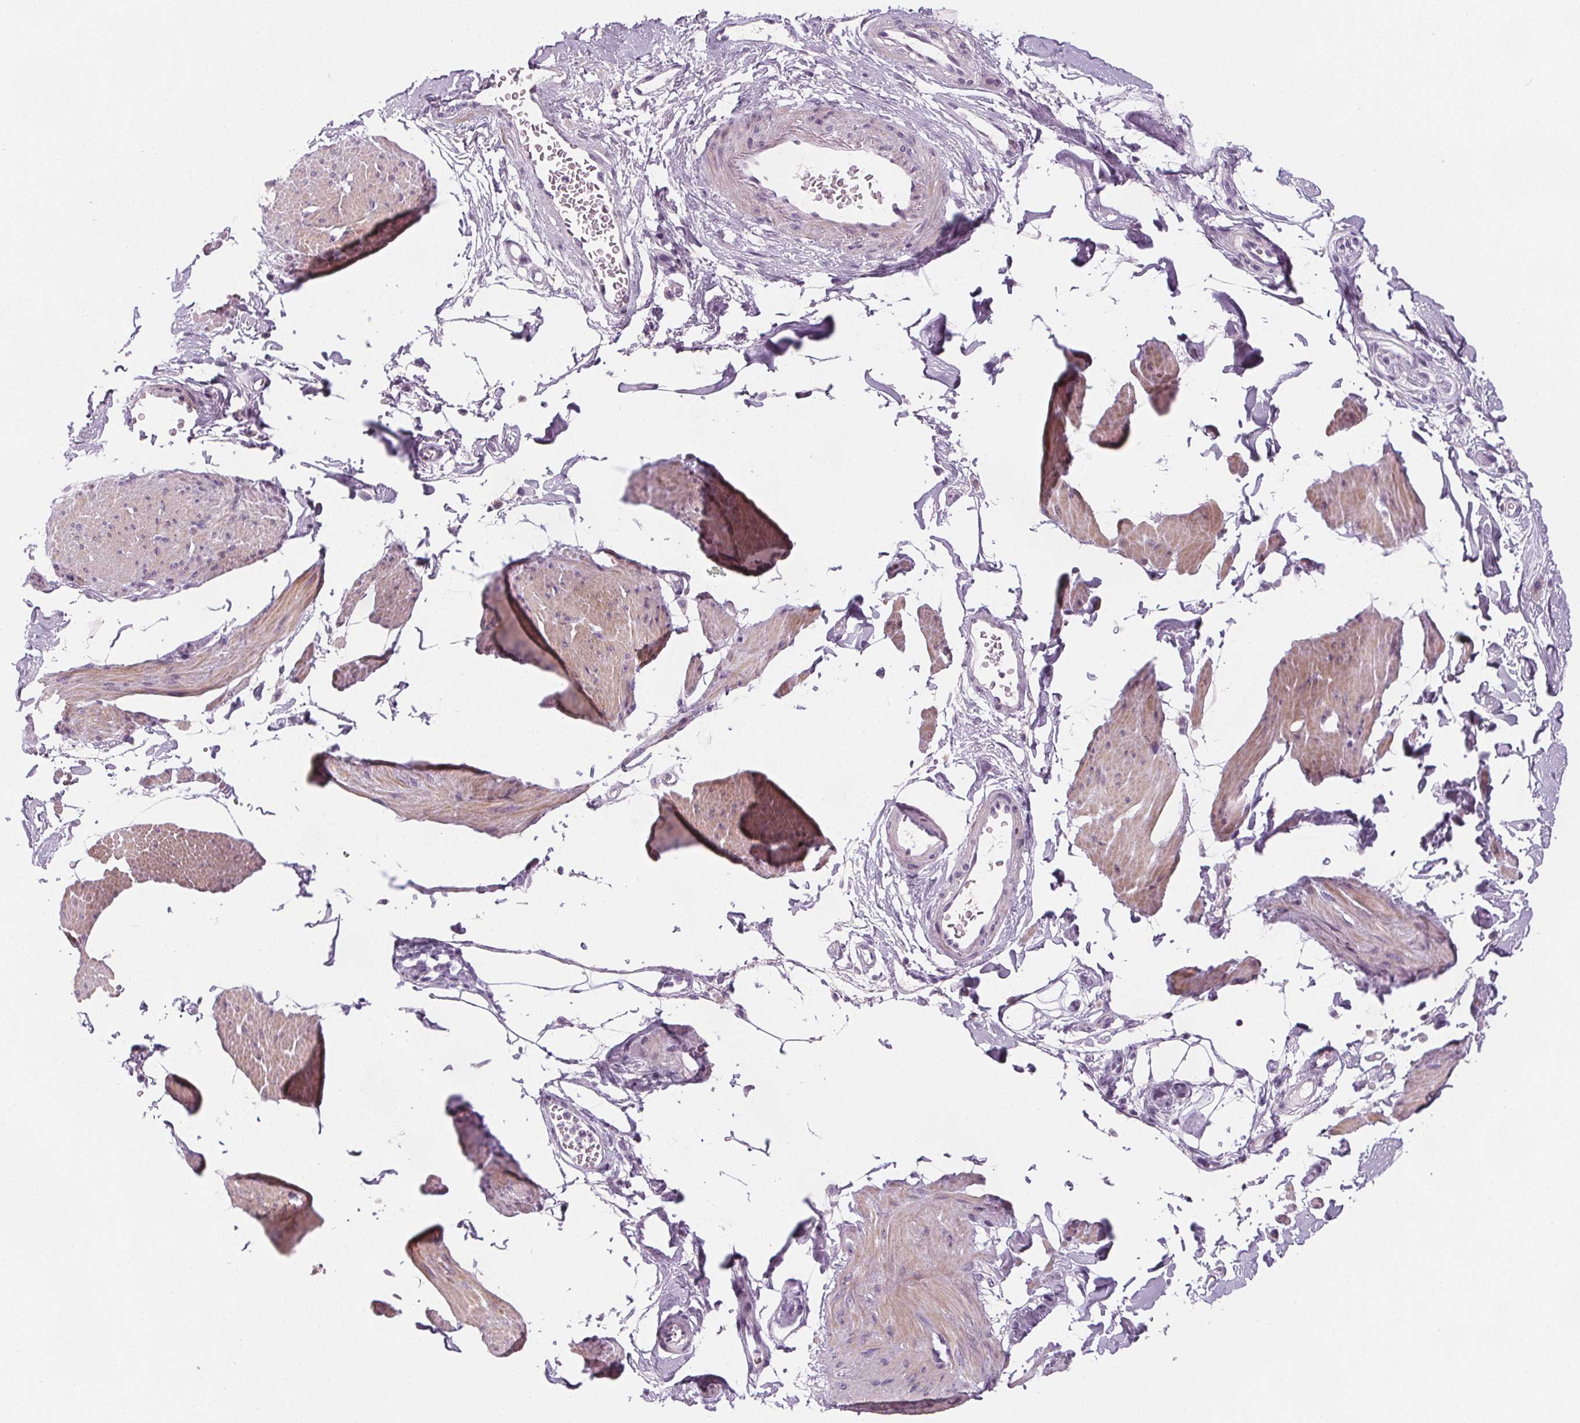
{"staining": {"intensity": "weak", "quantity": "25%-75%", "location": "cytoplasmic/membranous"}, "tissue": "smooth muscle", "cell_type": "Smooth muscle cells", "image_type": "normal", "snomed": [{"axis": "morphology", "description": "Normal tissue, NOS"}, {"axis": "topography", "description": "Adipose tissue"}, {"axis": "topography", "description": "Smooth muscle"}, {"axis": "topography", "description": "Peripheral nerve tissue"}], "caption": "The immunohistochemical stain labels weak cytoplasmic/membranous staining in smooth muscle cells of normal smooth muscle.", "gene": "SLC5A12", "patient": {"sex": "male", "age": 83}}